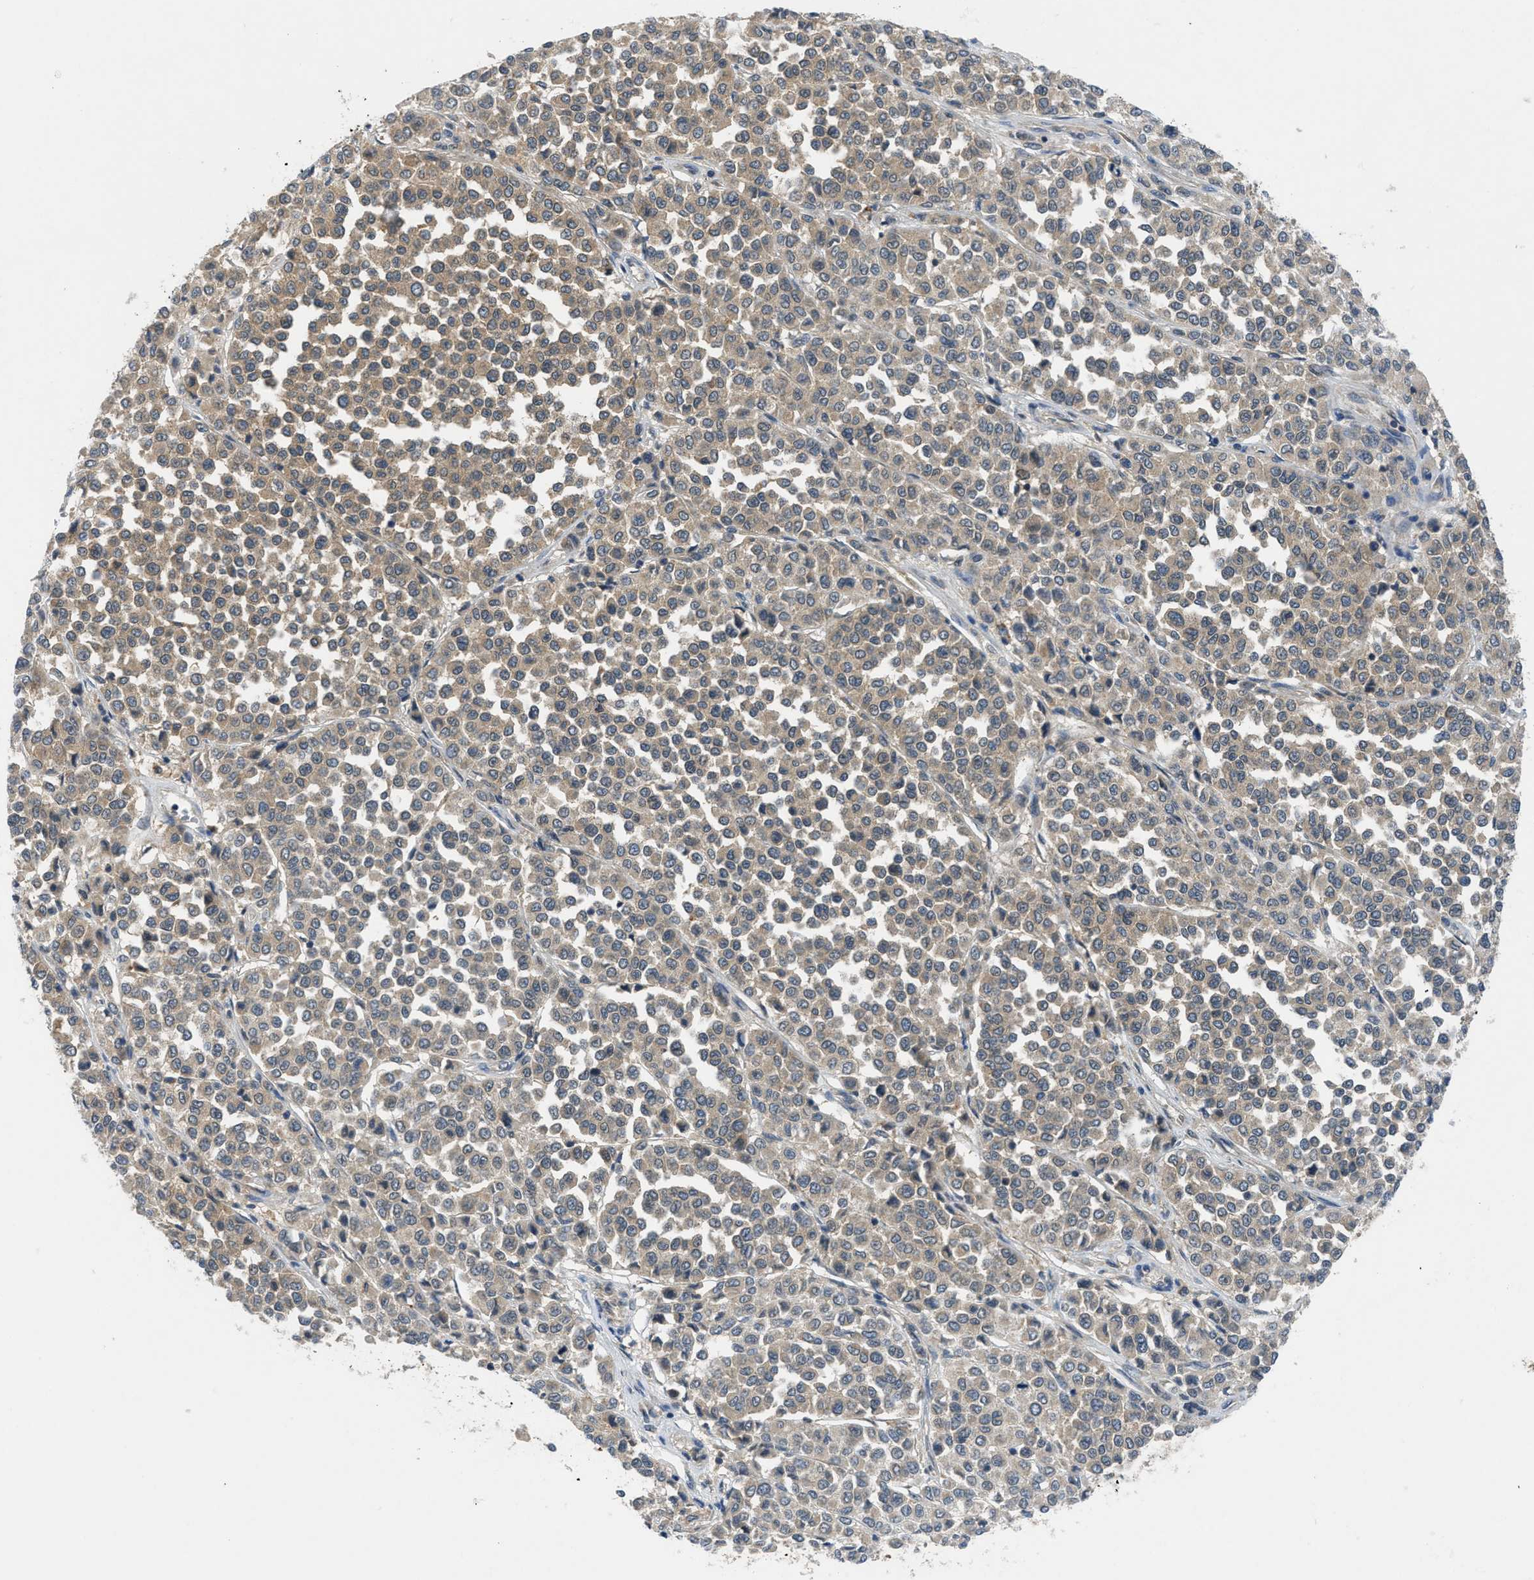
{"staining": {"intensity": "weak", "quantity": ">75%", "location": "cytoplasmic/membranous"}, "tissue": "melanoma", "cell_type": "Tumor cells", "image_type": "cancer", "snomed": [{"axis": "morphology", "description": "Malignant melanoma, Metastatic site"}, {"axis": "topography", "description": "Pancreas"}], "caption": "IHC (DAB (3,3'-diaminobenzidine)) staining of melanoma demonstrates weak cytoplasmic/membranous protein staining in approximately >75% of tumor cells.", "gene": "PDE7A", "patient": {"sex": "female", "age": 30}}